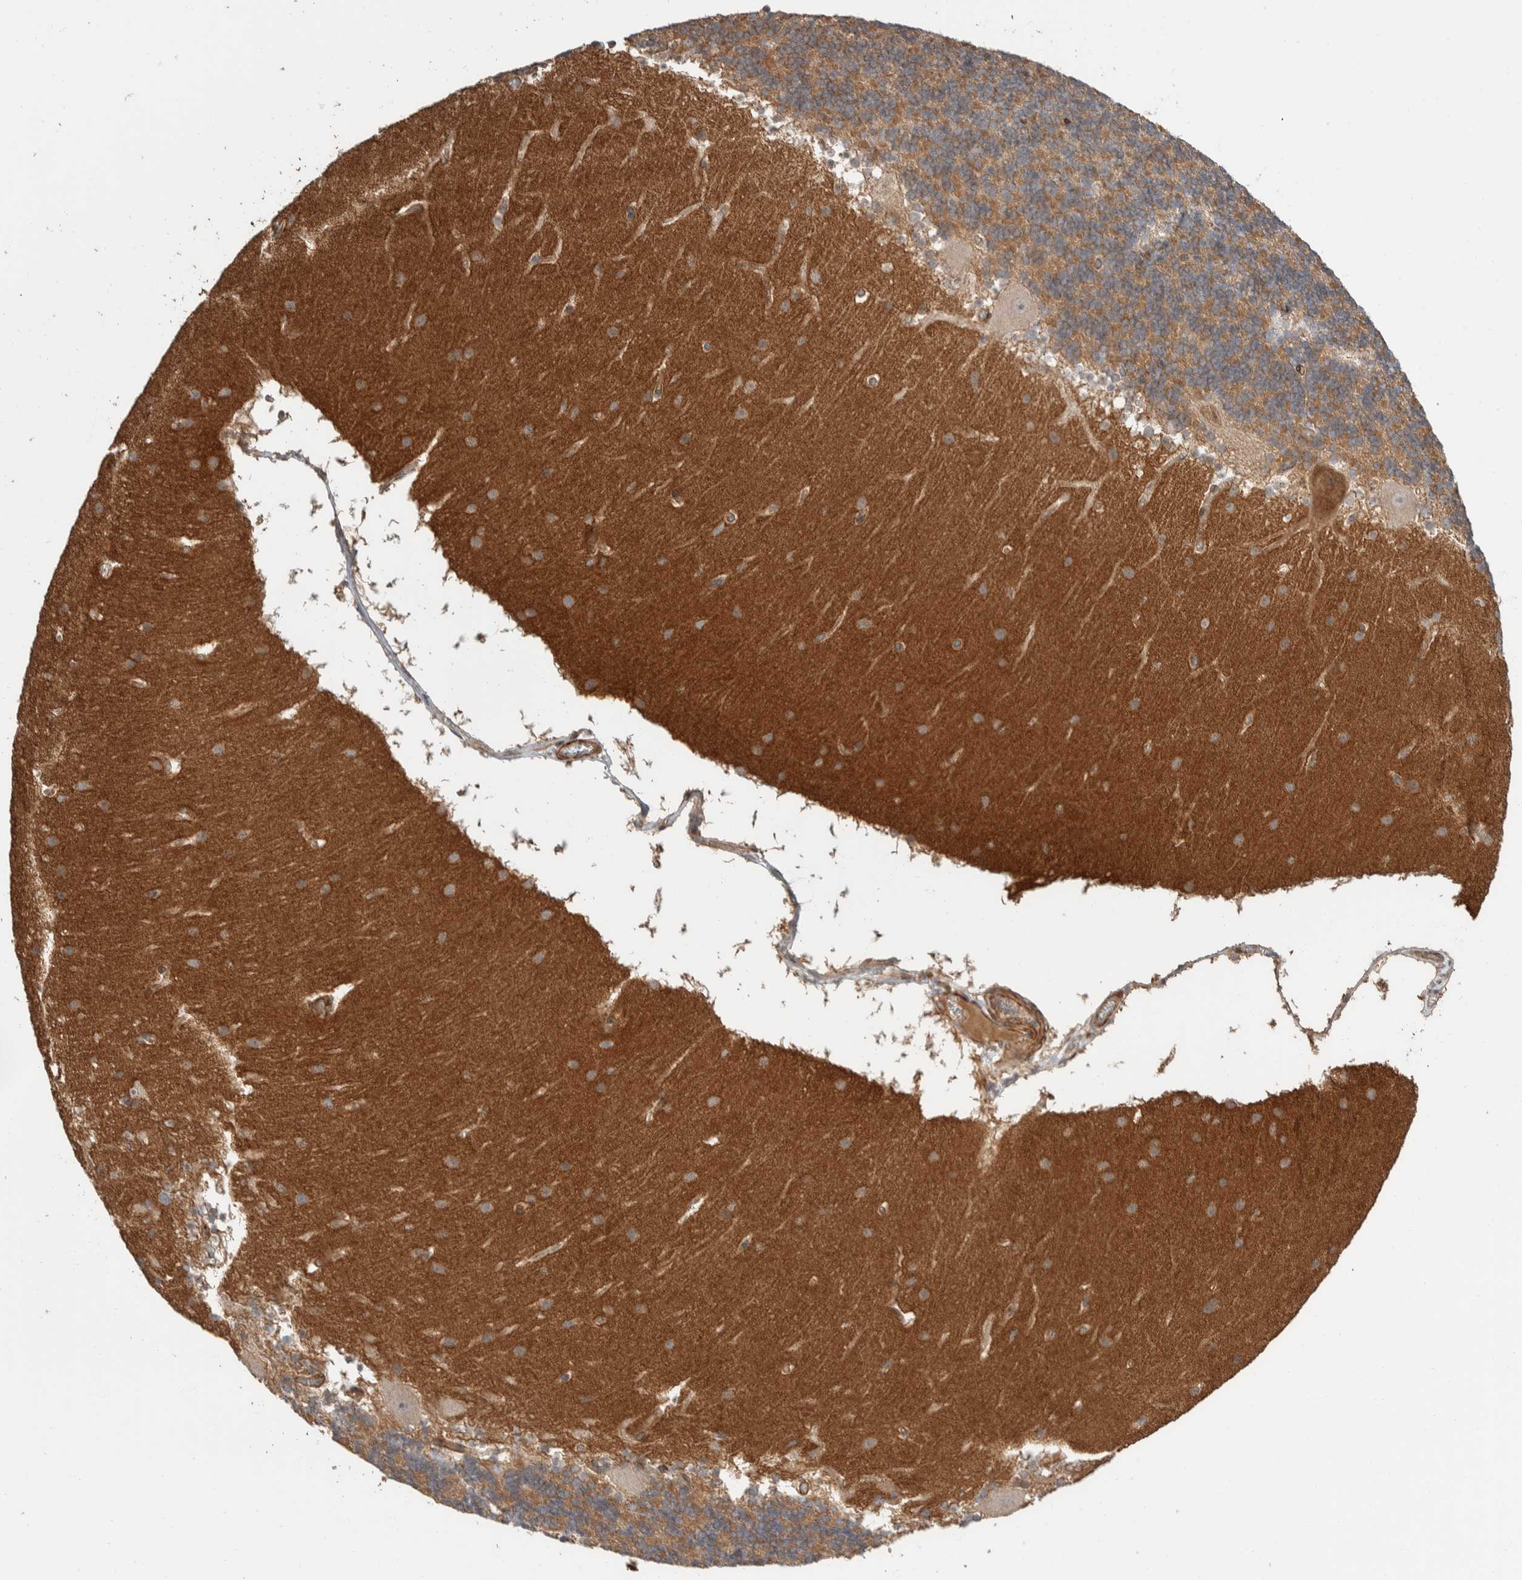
{"staining": {"intensity": "moderate", "quantity": ">75%", "location": "cytoplasmic/membranous"}, "tissue": "cerebellum", "cell_type": "Cells in granular layer", "image_type": "normal", "snomed": [{"axis": "morphology", "description": "Normal tissue, NOS"}, {"axis": "topography", "description": "Cerebellum"}], "caption": "Protein staining reveals moderate cytoplasmic/membranous positivity in approximately >75% of cells in granular layer in unremarkable cerebellum. (Brightfield microscopy of DAB IHC at high magnification).", "gene": "ERC1", "patient": {"sex": "male", "age": 45}}